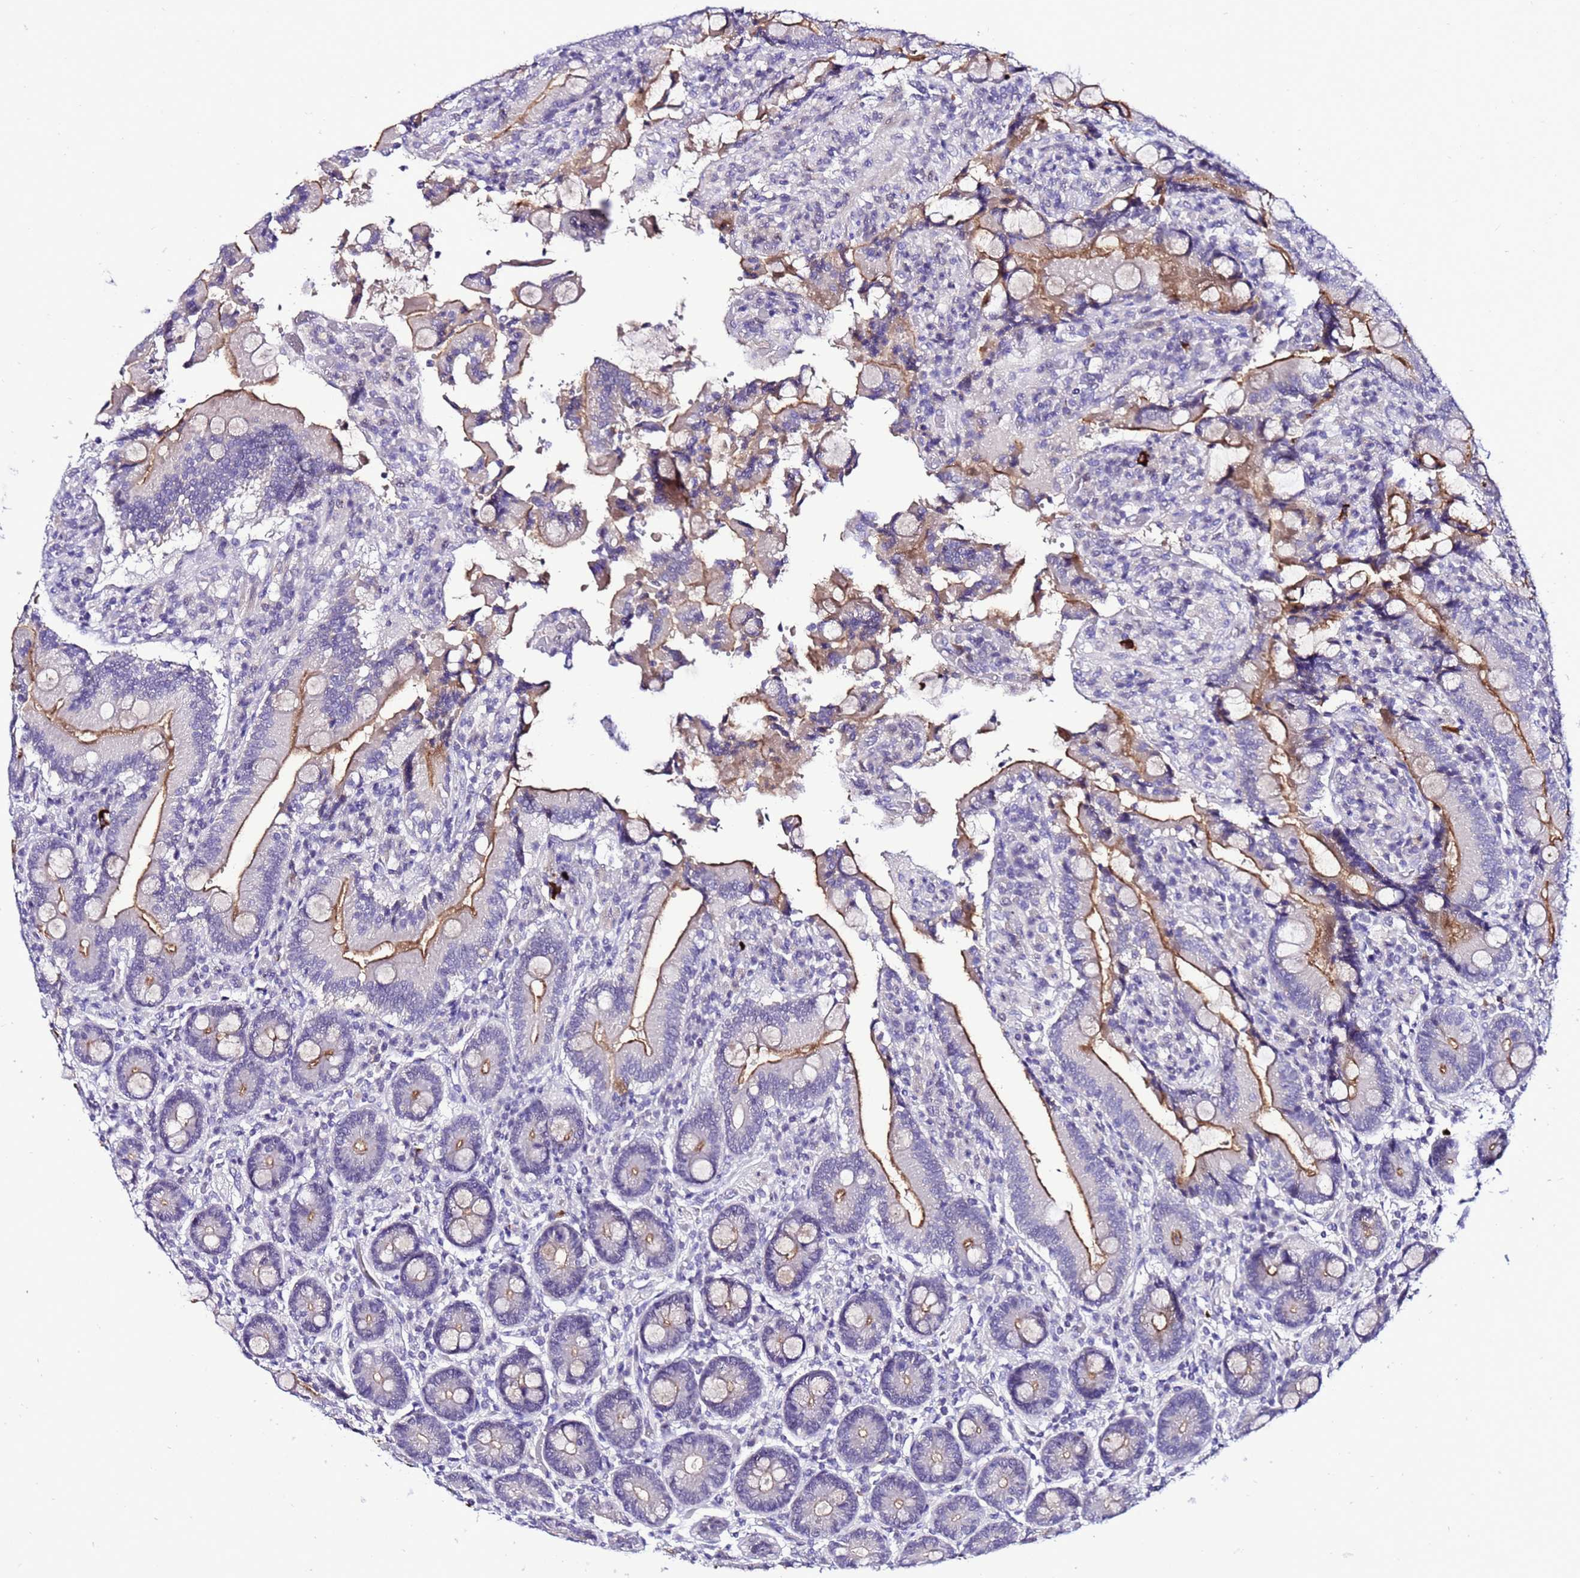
{"staining": {"intensity": "moderate", "quantity": "<25%", "location": "cytoplasmic/membranous"}, "tissue": "duodenum", "cell_type": "Glandular cells", "image_type": "normal", "snomed": [{"axis": "morphology", "description": "Normal tissue, NOS"}, {"axis": "topography", "description": "Duodenum"}], "caption": "Unremarkable duodenum shows moderate cytoplasmic/membranous staining in approximately <25% of glandular cells Immunohistochemistry stains the protein in brown and the nuclei are stained blue..", "gene": "C19orf47", "patient": {"sex": "female", "age": 62}}